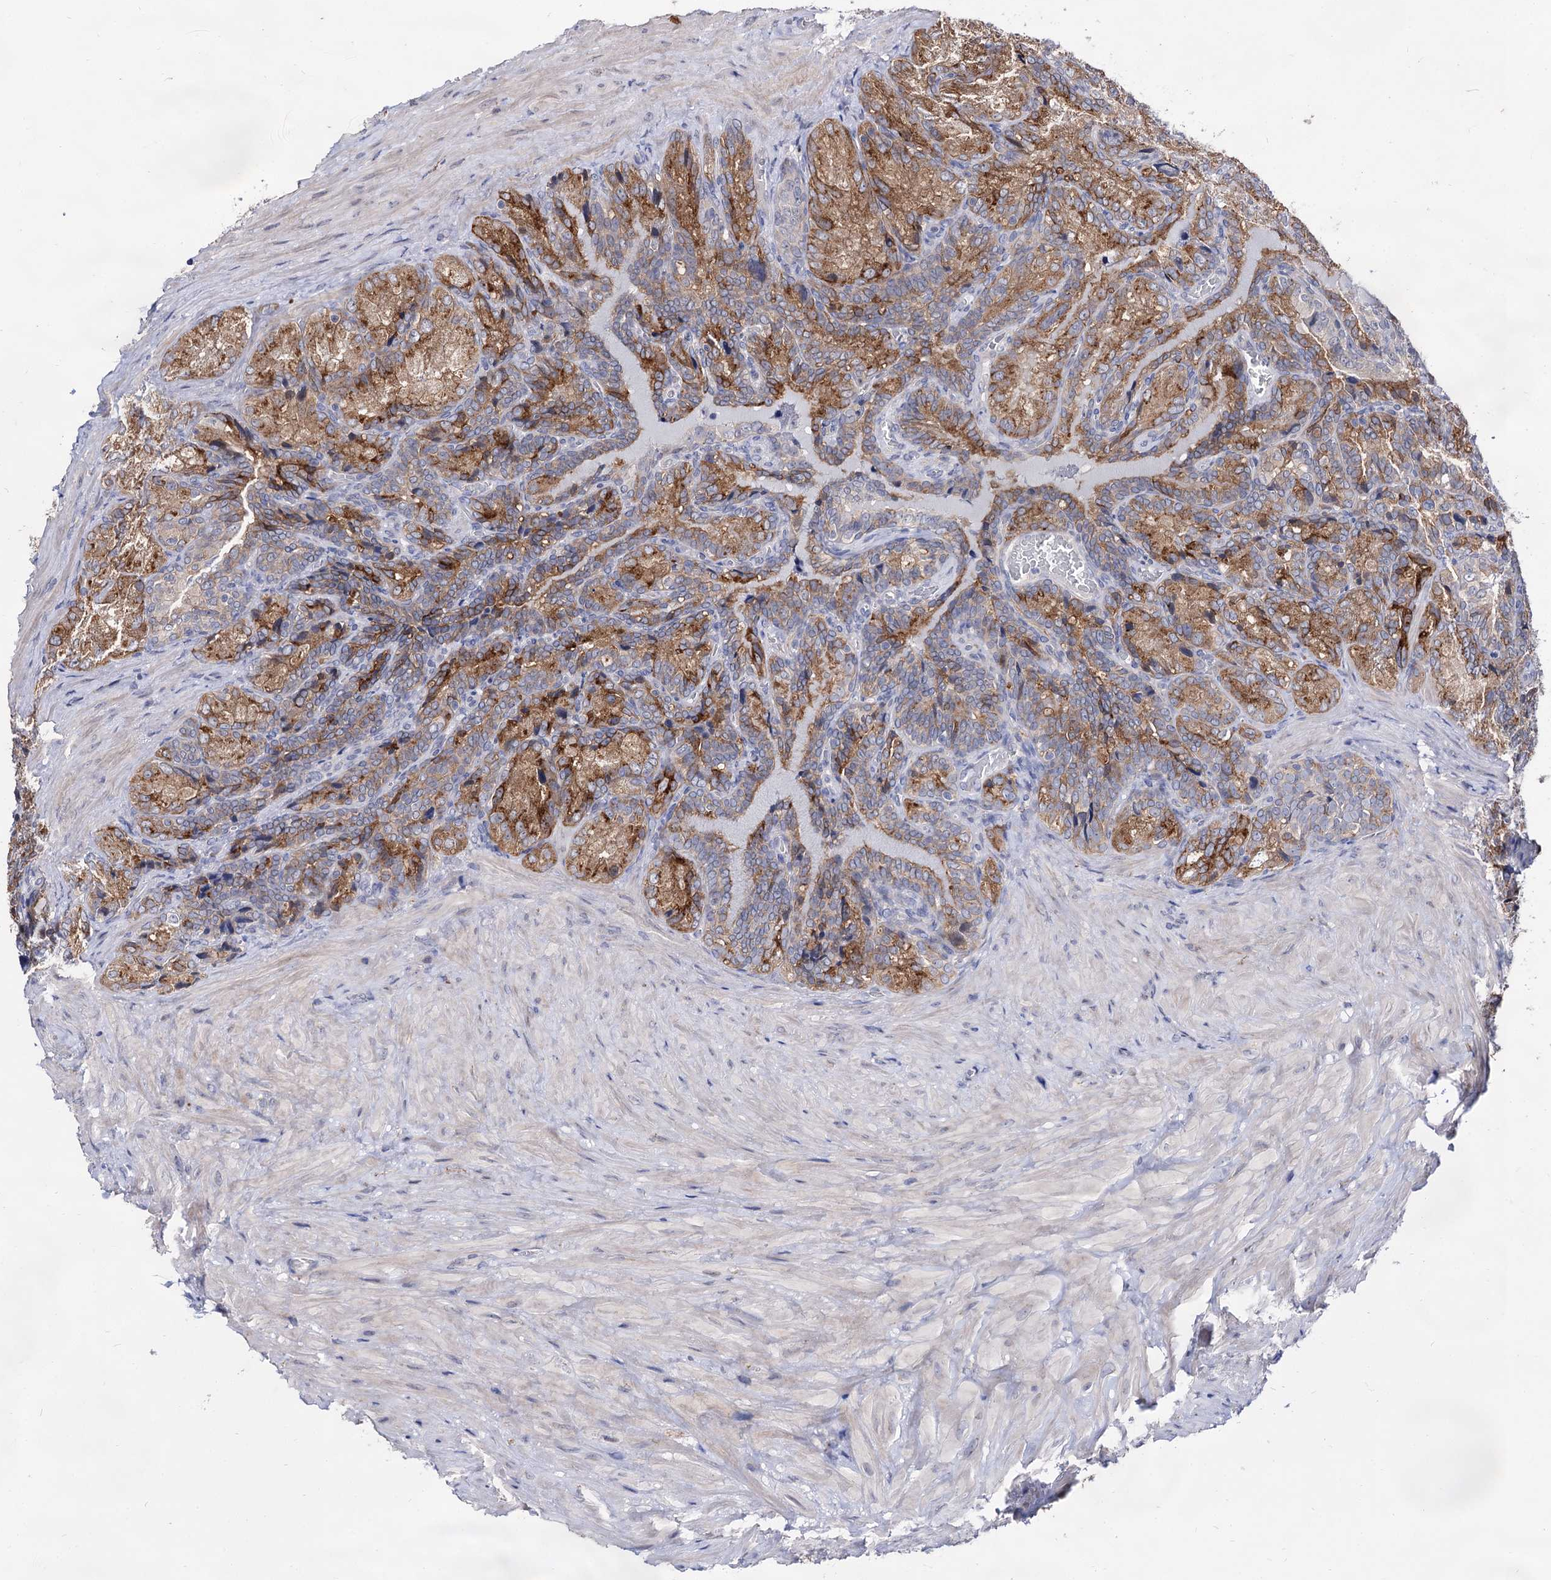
{"staining": {"intensity": "moderate", "quantity": ">75%", "location": "cytoplasmic/membranous"}, "tissue": "seminal vesicle", "cell_type": "Glandular cells", "image_type": "normal", "snomed": [{"axis": "morphology", "description": "Normal tissue, NOS"}, {"axis": "topography", "description": "Seminal veicle"}], "caption": "Normal seminal vesicle was stained to show a protein in brown. There is medium levels of moderate cytoplasmic/membranous staining in approximately >75% of glandular cells.", "gene": "ARFIP2", "patient": {"sex": "male", "age": 62}}